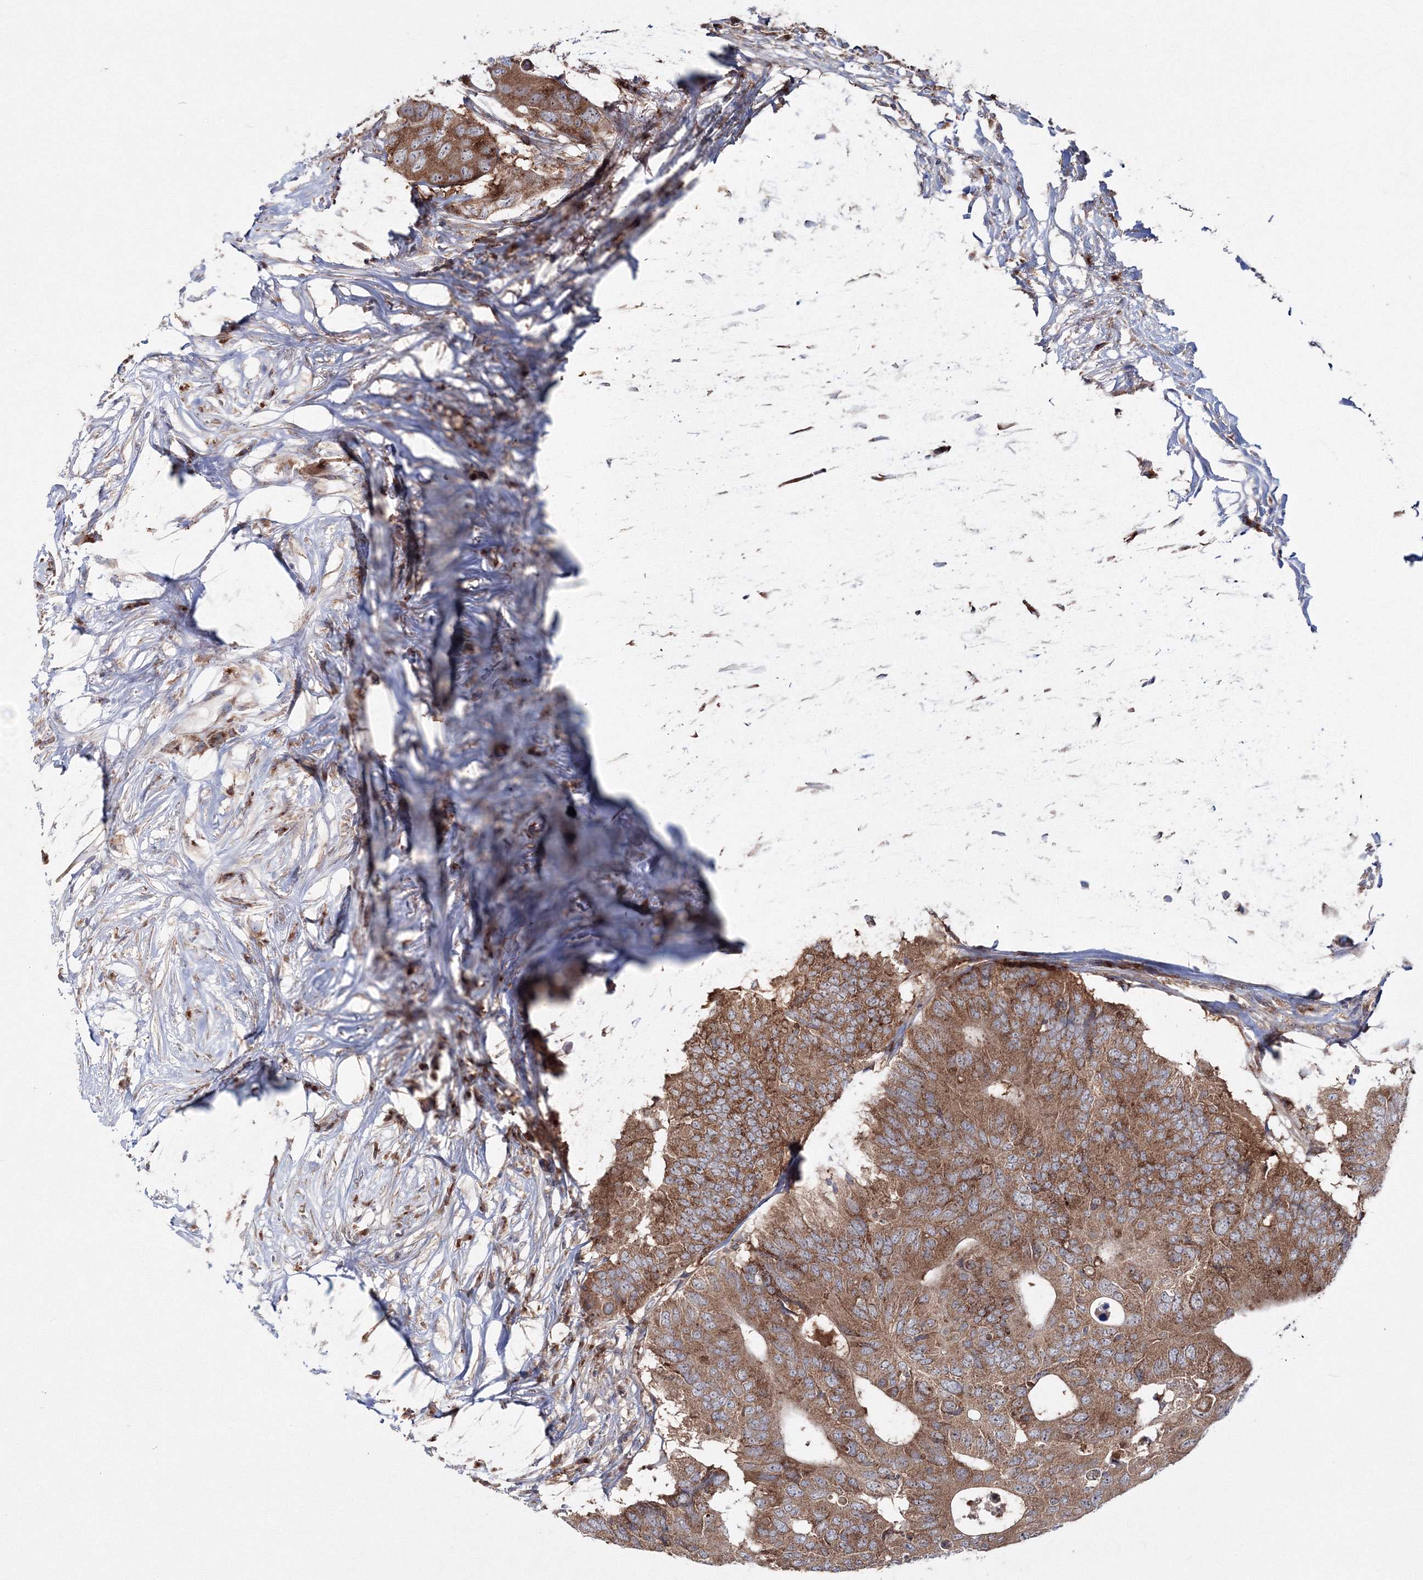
{"staining": {"intensity": "strong", "quantity": ">75%", "location": "cytoplasmic/membranous"}, "tissue": "colorectal cancer", "cell_type": "Tumor cells", "image_type": "cancer", "snomed": [{"axis": "morphology", "description": "Adenocarcinoma, NOS"}, {"axis": "topography", "description": "Colon"}], "caption": "IHC (DAB) staining of human adenocarcinoma (colorectal) exhibits strong cytoplasmic/membranous protein positivity in about >75% of tumor cells.", "gene": "PEX13", "patient": {"sex": "male", "age": 71}}